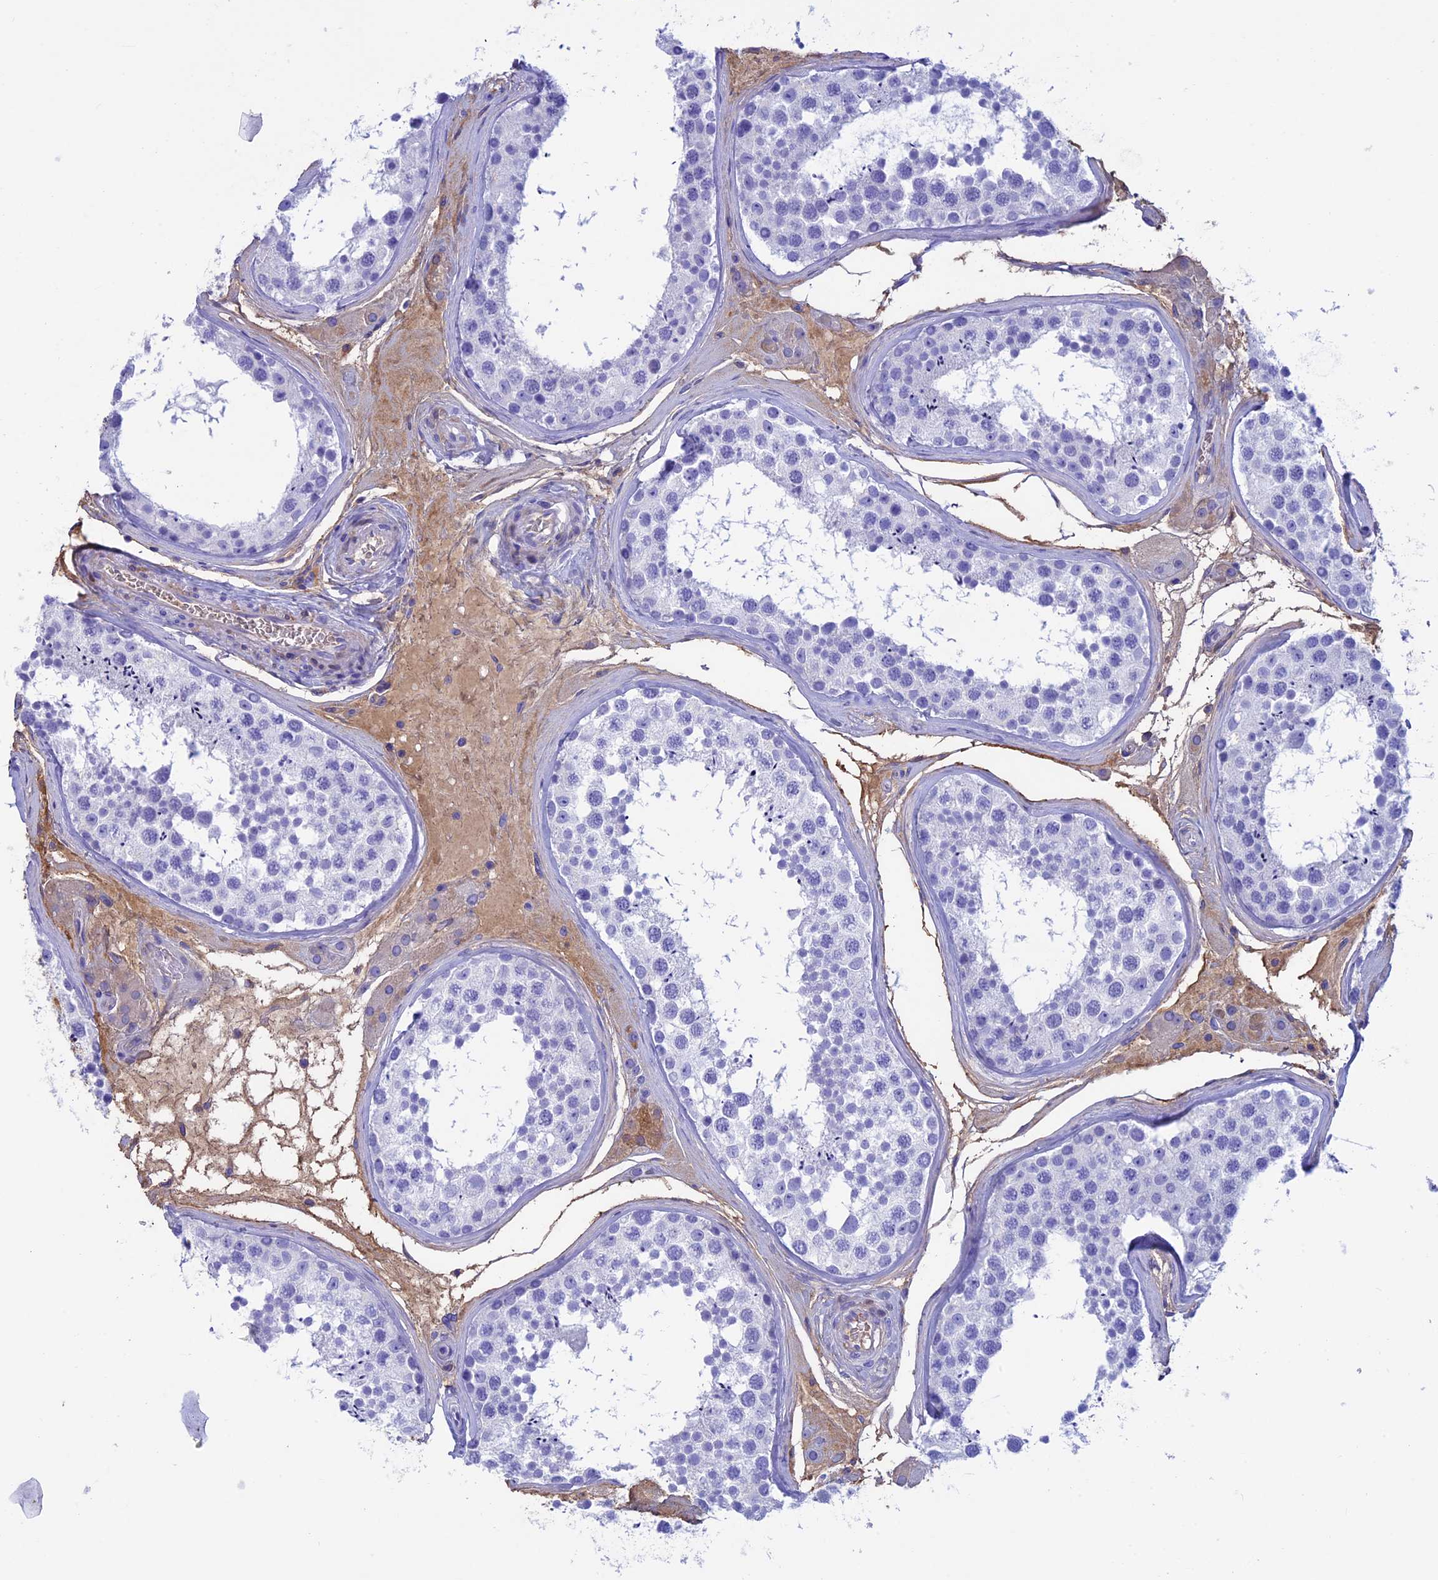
{"staining": {"intensity": "negative", "quantity": "none", "location": "none"}, "tissue": "testis", "cell_type": "Cells in seminiferous ducts", "image_type": "normal", "snomed": [{"axis": "morphology", "description": "Normal tissue, NOS"}, {"axis": "topography", "description": "Testis"}], "caption": "Immunohistochemistry (IHC) histopathology image of benign human testis stained for a protein (brown), which displays no expression in cells in seminiferous ducts. Brightfield microscopy of immunohistochemistry (IHC) stained with DAB (3,3'-diaminobenzidine) (brown) and hematoxylin (blue), captured at high magnification.", "gene": "IGSF6", "patient": {"sex": "male", "age": 46}}